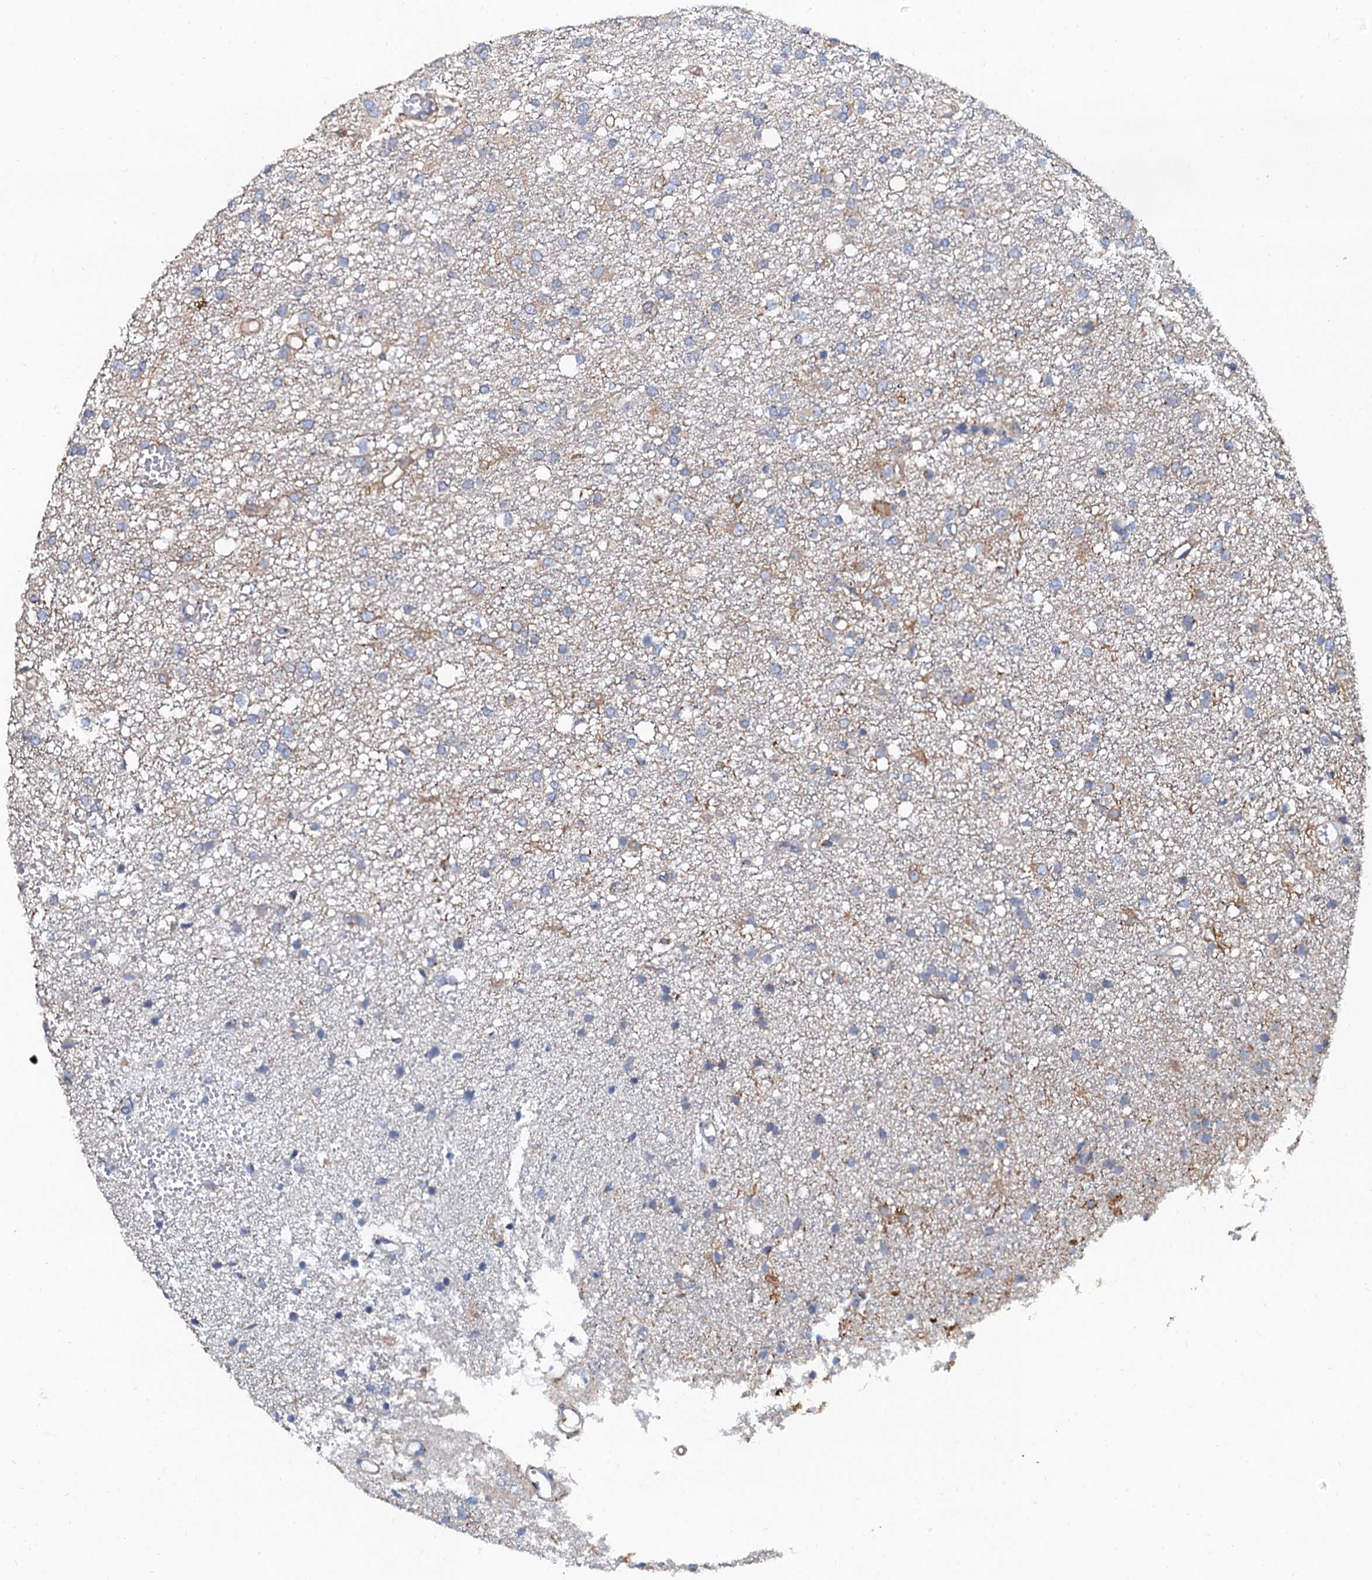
{"staining": {"intensity": "moderate", "quantity": "<25%", "location": "cytoplasmic/membranous"}, "tissue": "glioma", "cell_type": "Tumor cells", "image_type": "cancer", "snomed": [{"axis": "morphology", "description": "Glioma, malignant, High grade"}, {"axis": "topography", "description": "Brain"}], "caption": "High-magnification brightfield microscopy of malignant glioma (high-grade) stained with DAB (3,3'-diaminobenzidine) (brown) and counterstained with hematoxylin (blue). tumor cells exhibit moderate cytoplasmic/membranous expression is appreciated in approximately<25% of cells.", "gene": "NGRN", "patient": {"sex": "female", "age": 59}}